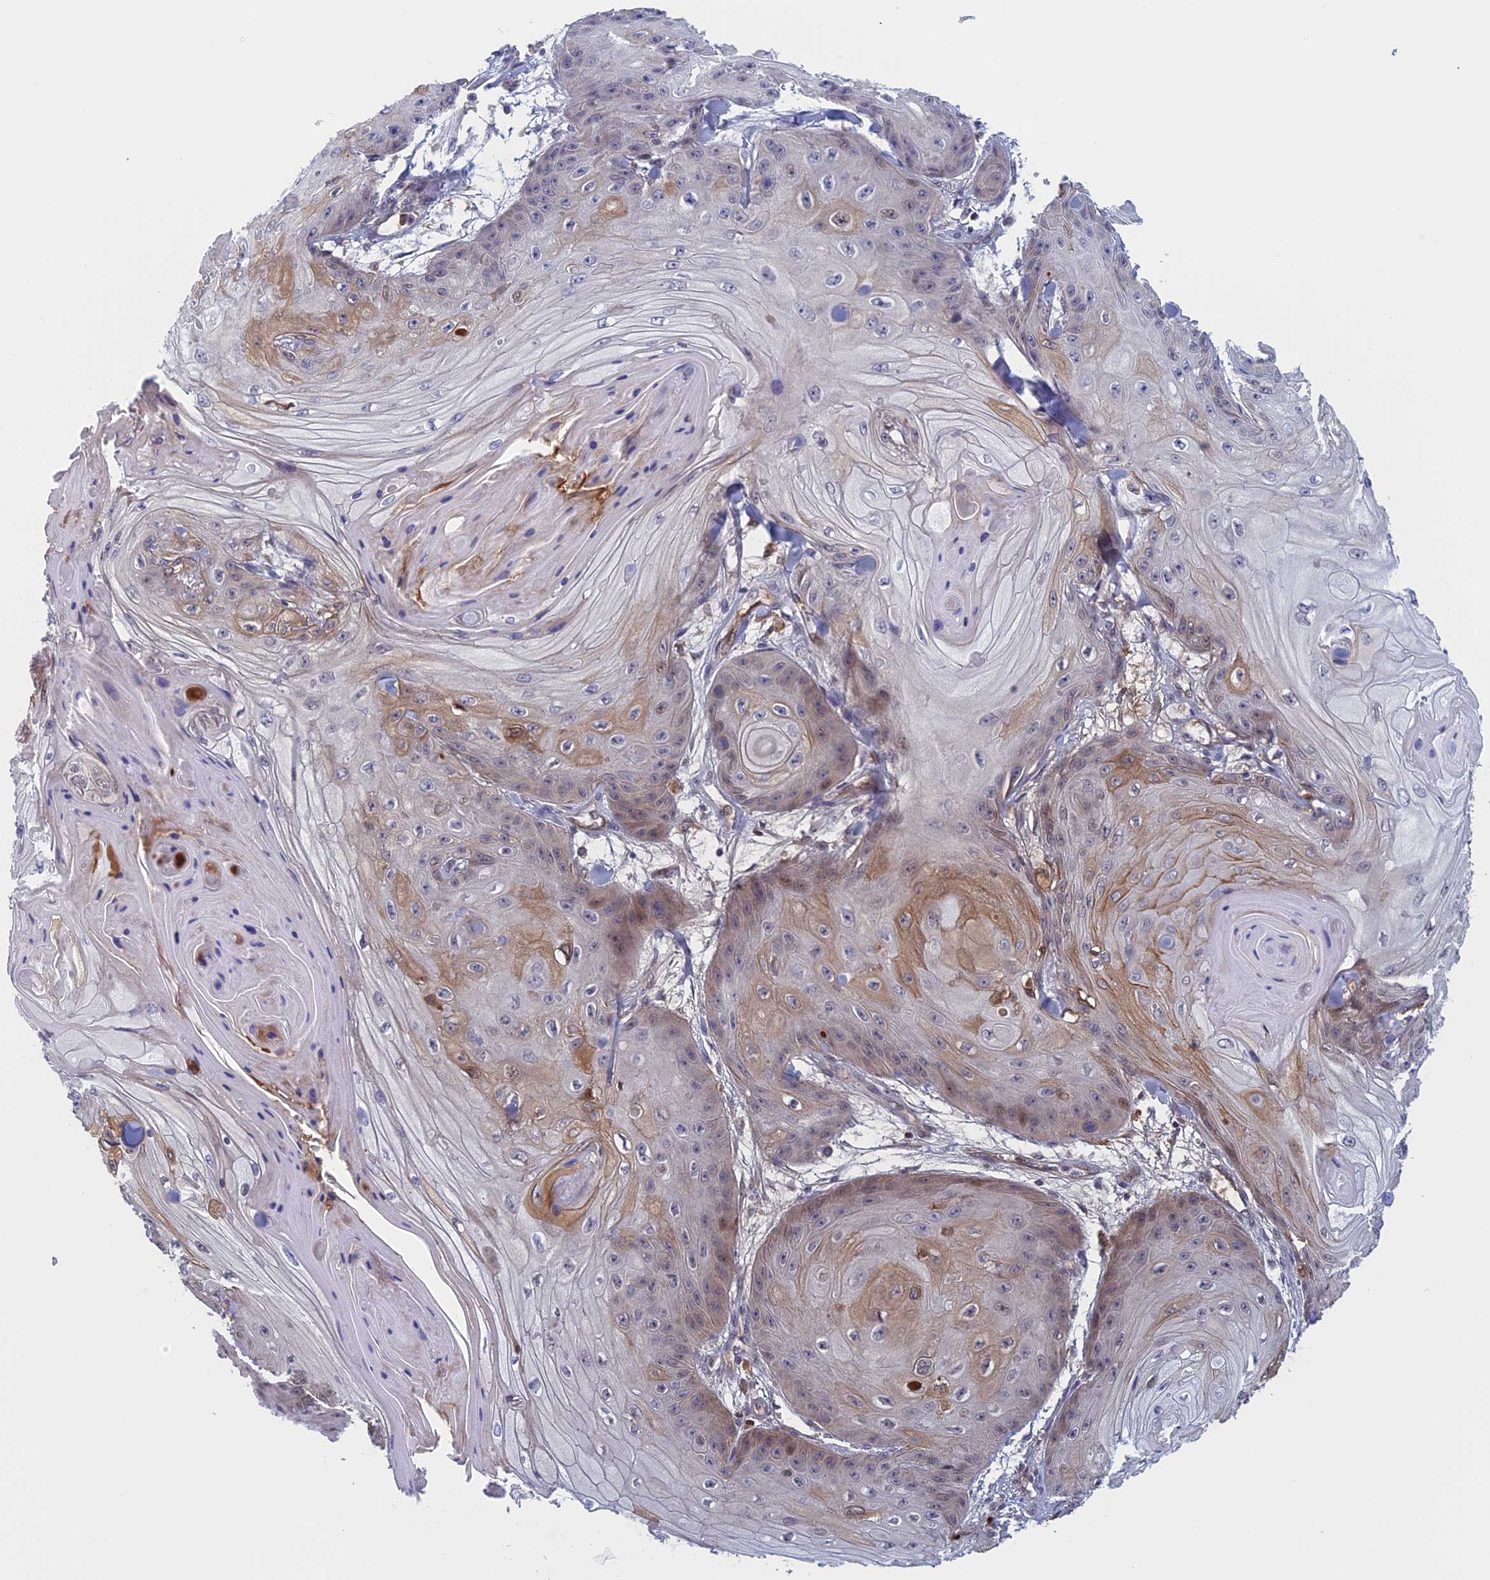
{"staining": {"intensity": "weak", "quantity": "<25%", "location": "cytoplasmic/membranous"}, "tissue": "skin cancer", "cell_type": "Tumor cells", "image_type": "cancer", "snomed": [{"axis": "morphology", "description": "Squamous cell carcinoma, NOS"}, {"axis": "topography", "description": "Skin"}], "caption": "High magnification brightfield microscopy of skin cancer (squamous cell carcinoma) stained with DAB (brown) and counterstained with hematoxylin (blue): tumor cells show no significant staining. (DAB immunohistochemistry (IHC) with hematoxylin counter stain).", "gene": "FADS1", "patient": {"sex": "male", "age": 74}}